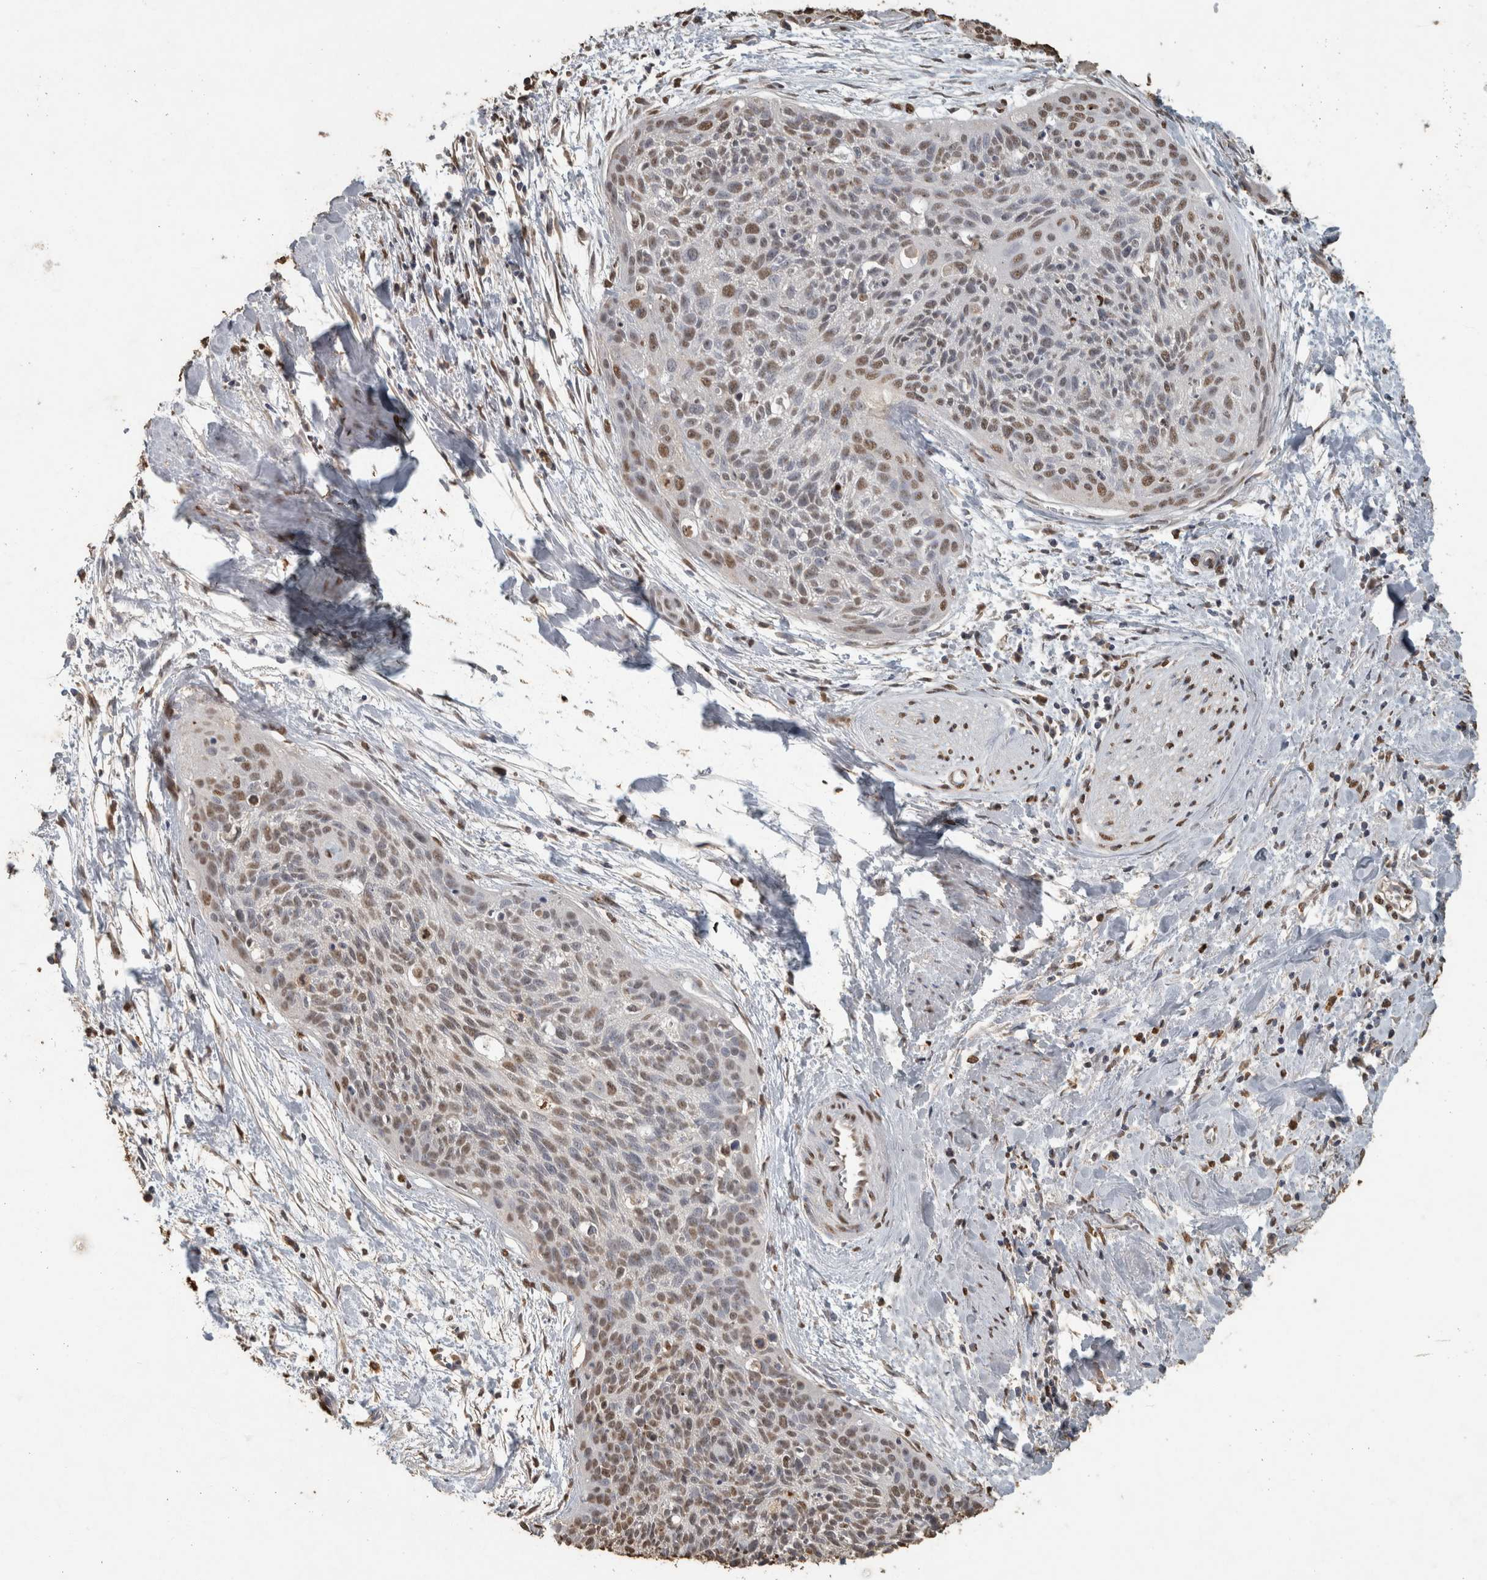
{"staining": {"intensity": "moderate", "quantity": ">75%", "location": "nuclear"}, "tissue": "cervical cancer", "cell_type": "Tumor cells", "image_type": "cancer", "snomed": [{"axis": "morphology", "description": "Squamous cell carcinoma, NOS"}, {"axis": "topography", "description": "Cervix"}], "caption": "Cervical squamous cell carcinoma stained for a protein displays moderate nuclear positivity in tumor cells.", "gene": "HAND2", "patient": {"sex": "female", "age": 55}}